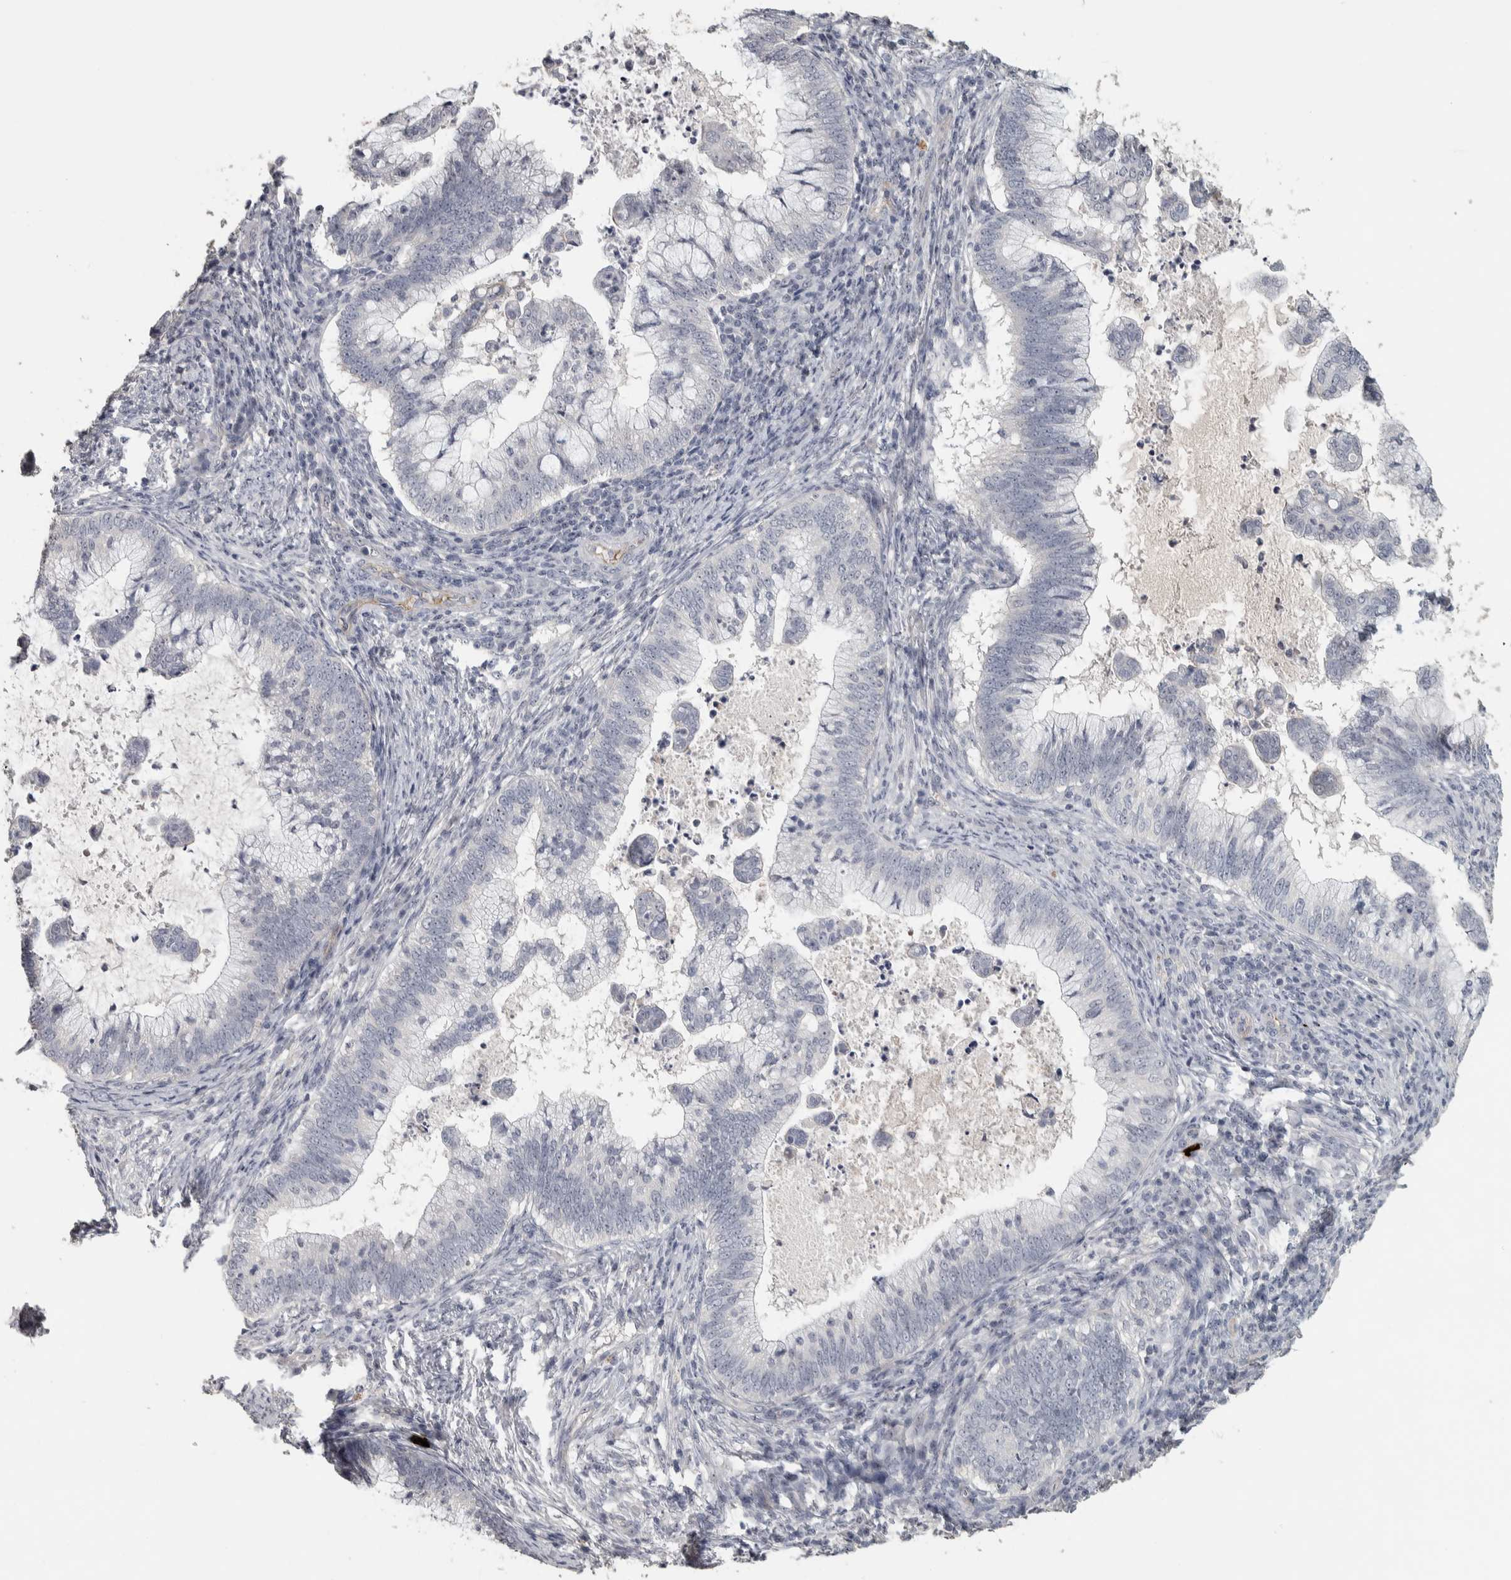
{"staining": {"intensity": "negative", "quantity": "none", "location": "none"}, "tissue": "cervical cancer", "cell_type": "Tumor cells", "image_type": "cancer", "snomed": [{"axis": "morphology", "description": "Adenocarcinoma, NOS"}, {"axis": "topography", "description": "Cervix"}], "caption": "Tumor cells are negative for protein expression in human adenocarcinoma (cervical). (DAB (3,3'-diaminobenzidine) immunohistochemistry (IHC) with hematoxylin counter stain).", "gene": "DCAF10", "patient": {"sex": "female", "age": 36}}